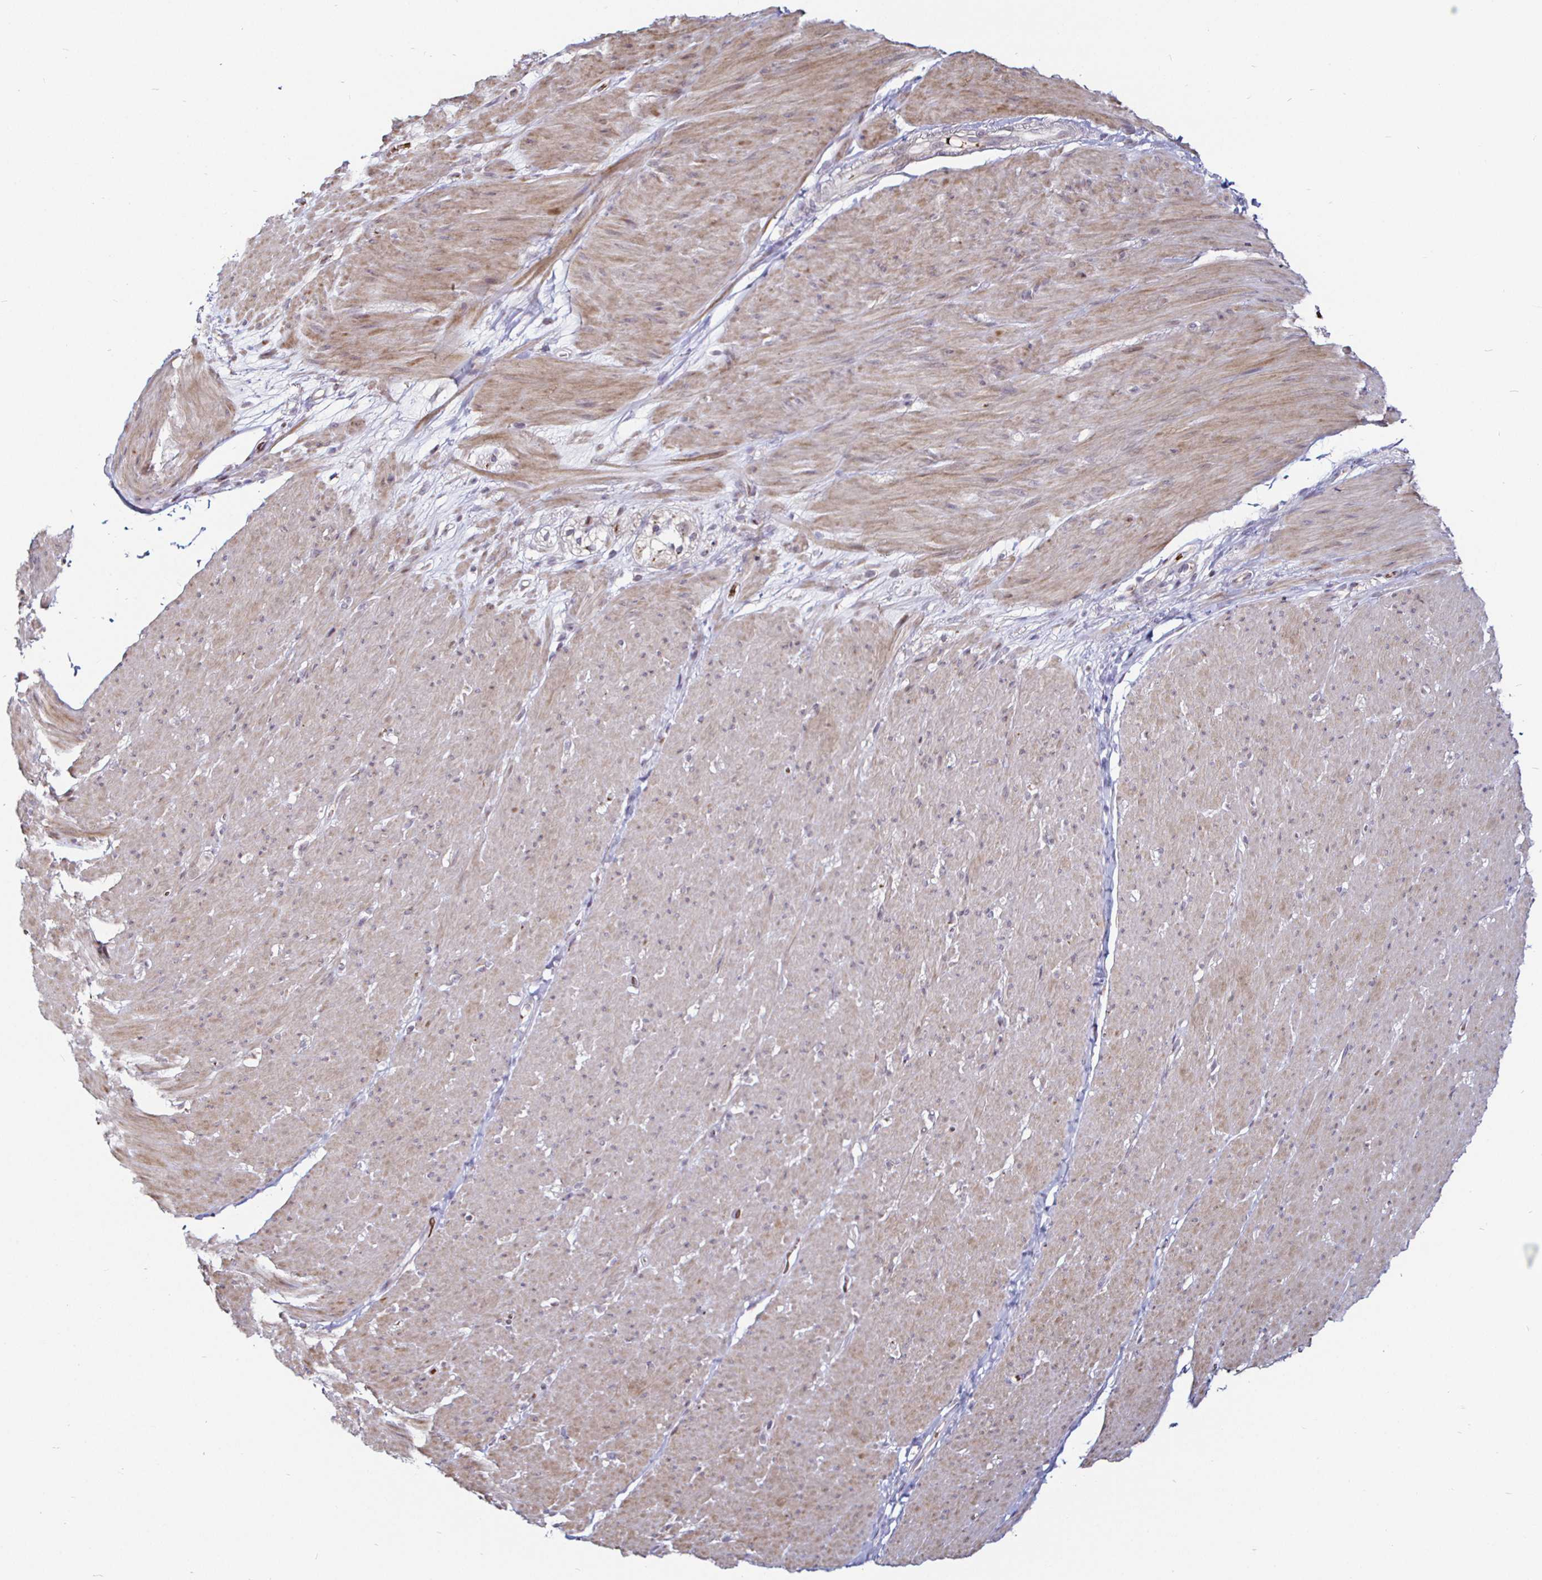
{"staining": {"intensity": "weak", "quantity": "25%-75%", "location": "cytoplasmic/membranous"}, "tissue": "smooth muscle", "cell_type": "Smooth muscle cells", "image_type": "normal", "snomed": [{"axis": "morphology", "description": "Normal tissue, NOS"}, {"axis": "topography", "description": "Smooth muscle"}, {"axis": "topography", "description": "Rectum"}], "caption": "A histopathology image of smooth muscle stained for a protein exhibits weak cytoplasmic/membranous brown staining in smooth muscle cells.", "gene": "ATG3", "patient": {"sex": "male", "age": 53}}